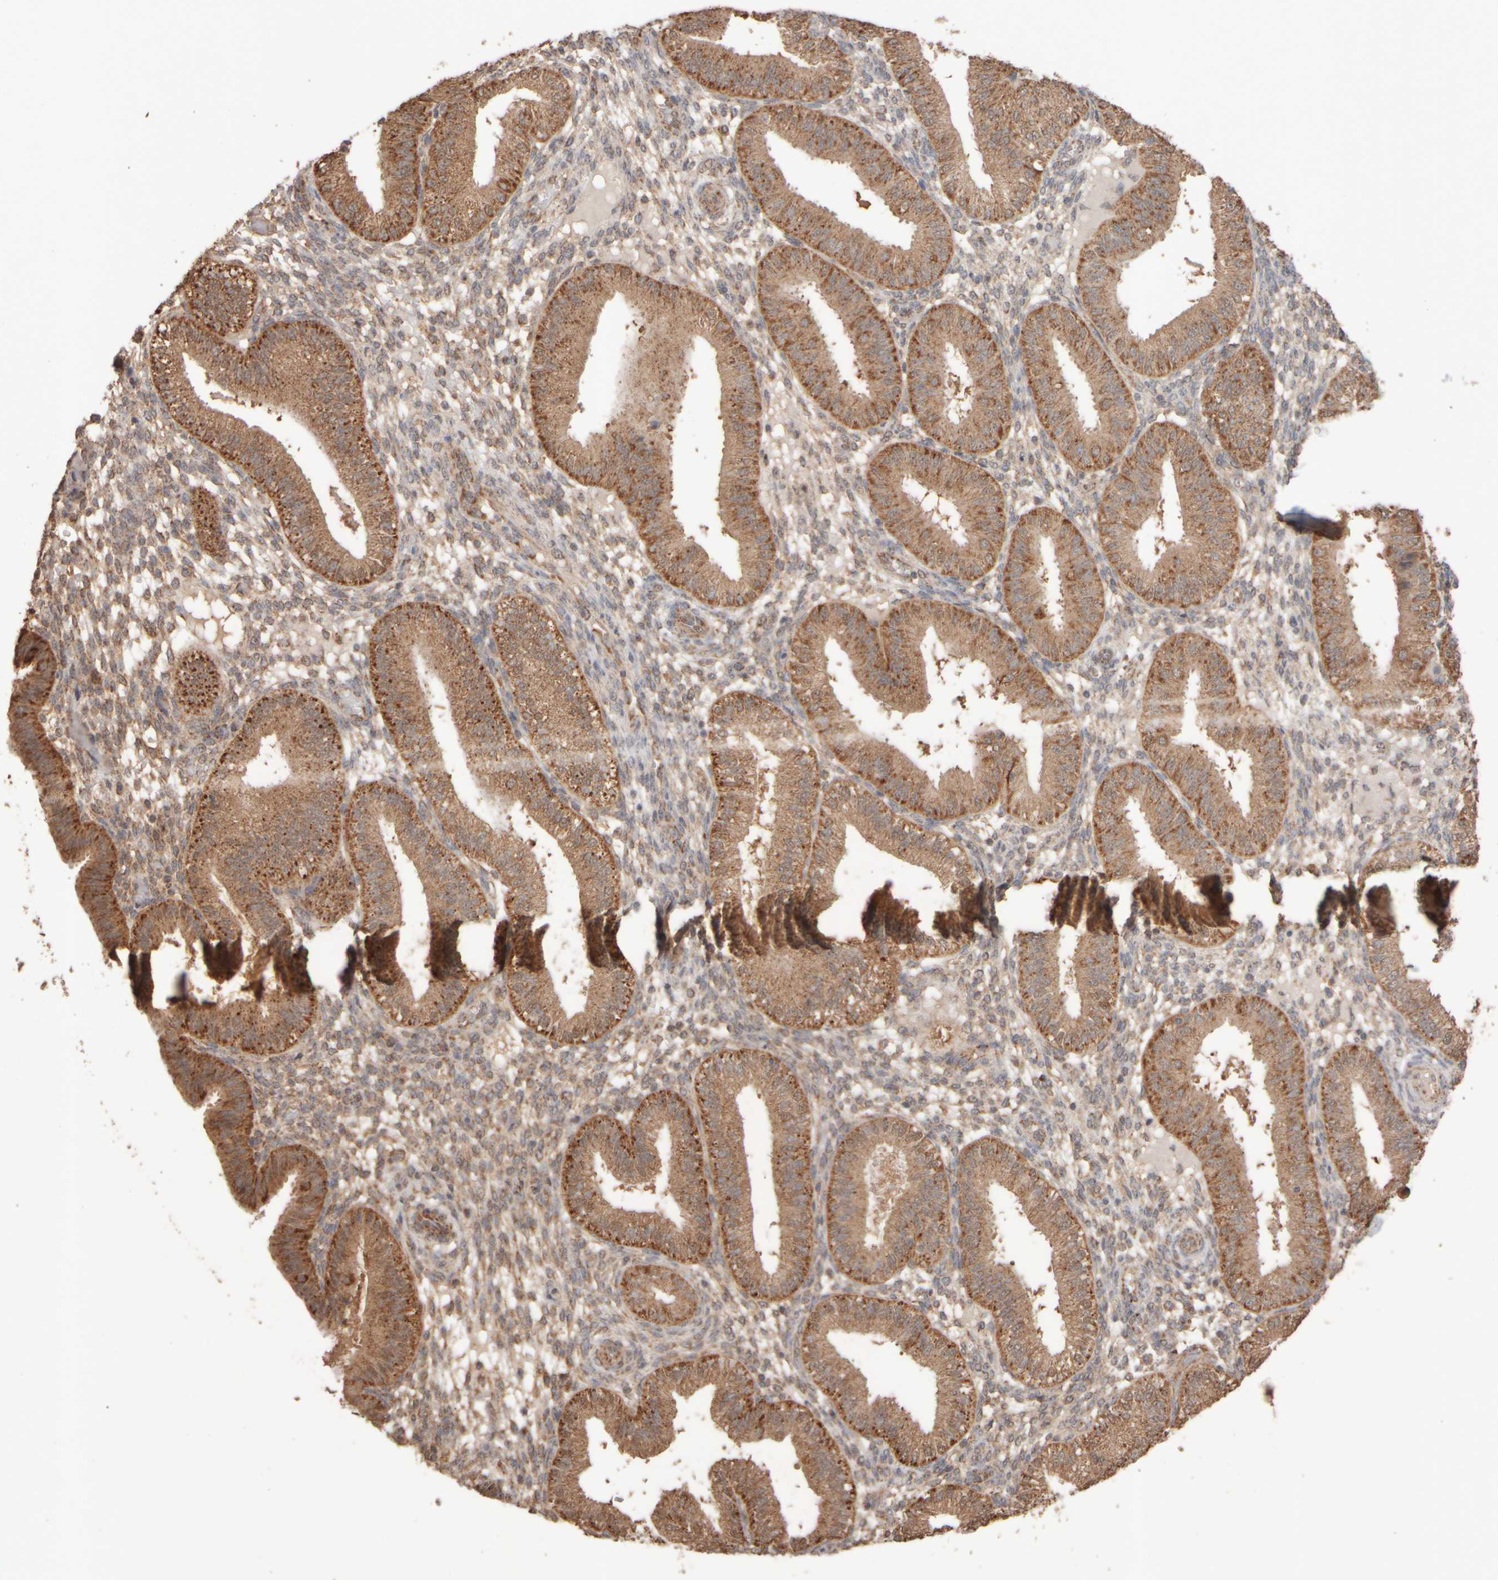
{"staining": {"intensity": "weak", "quantity": ">75%", "location": "cytoplasmic/membranous"}, "tissue": "endometrium", "cell_type": "Cells in endometrial stroma", "image_type": "normal", "snomed": [{"axis": "morphology", "description": "Normal tissue, NOS"}, {"axis": "topography", "description": "Endometrium"}], "caption": "Immunohistochemical staining of unremarkable human endometrium reveals >75% levels of weak cytoplasmic/membranous protein expression in approximately >75% of cells in endometrial stroma. The staining was performed using DAB to visualize the protein expression in brown, while the nuclei were stained in blue with hematoxylin (Magnification: 20x).", "gene": "EIF2B3", "patient": {"sex": "female", "age": 39}}